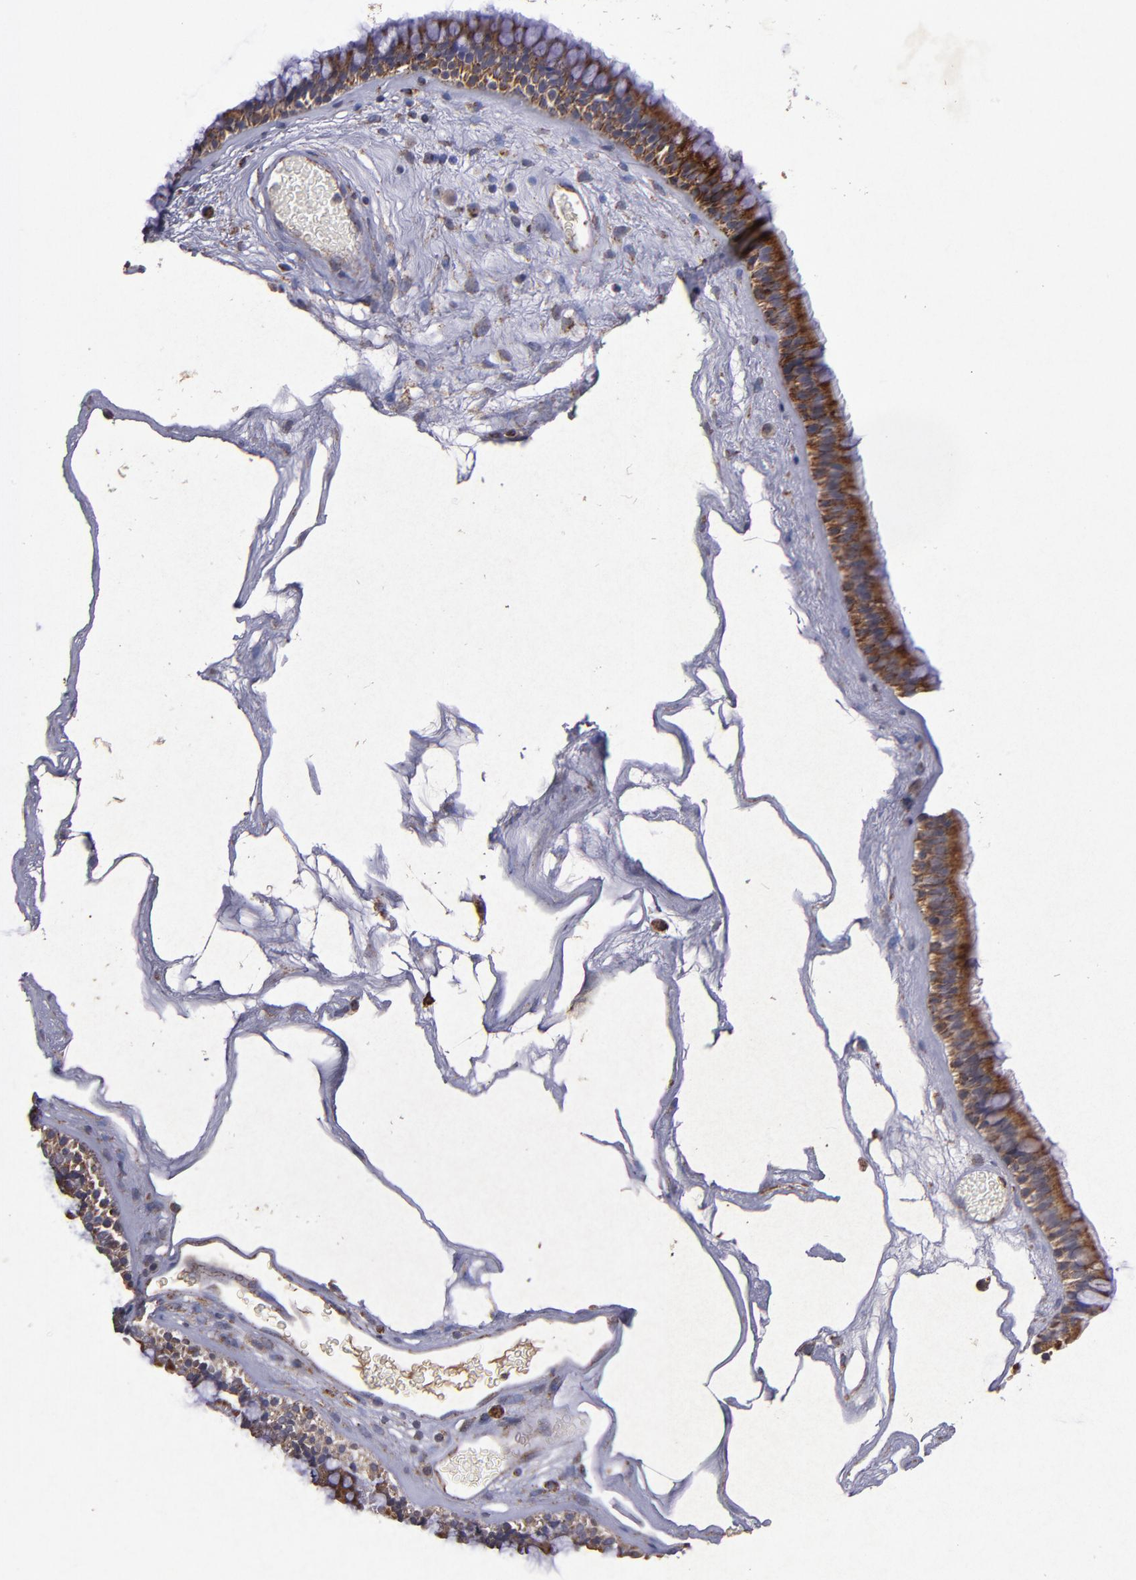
{"staining": {"intensity": "strong", "quantity": ">75%", "location": "cytoplasmic/membranous"}, "tissue": "nasopharynx", "cell_type": "Respiratory epithelial cells", "image_type": "normal", "snomed": [{"axis": "morphology", "description": "Normal tissue, NOS"}, {"axis": "morphology", "description": "Inflammation, NOS"}, {"axis": "topography", "description": "Nasopharynx"}], "caption": "This photomicrograph exhibits immunohistochemistry staining of unremarkable human nasopharynx, with high strong cytoplasmic/membranous positivity in approximately >75% of respiratory epithelial cells.", "gene": "TIMM9", "patient": {"sex": "male", "age": 48}}